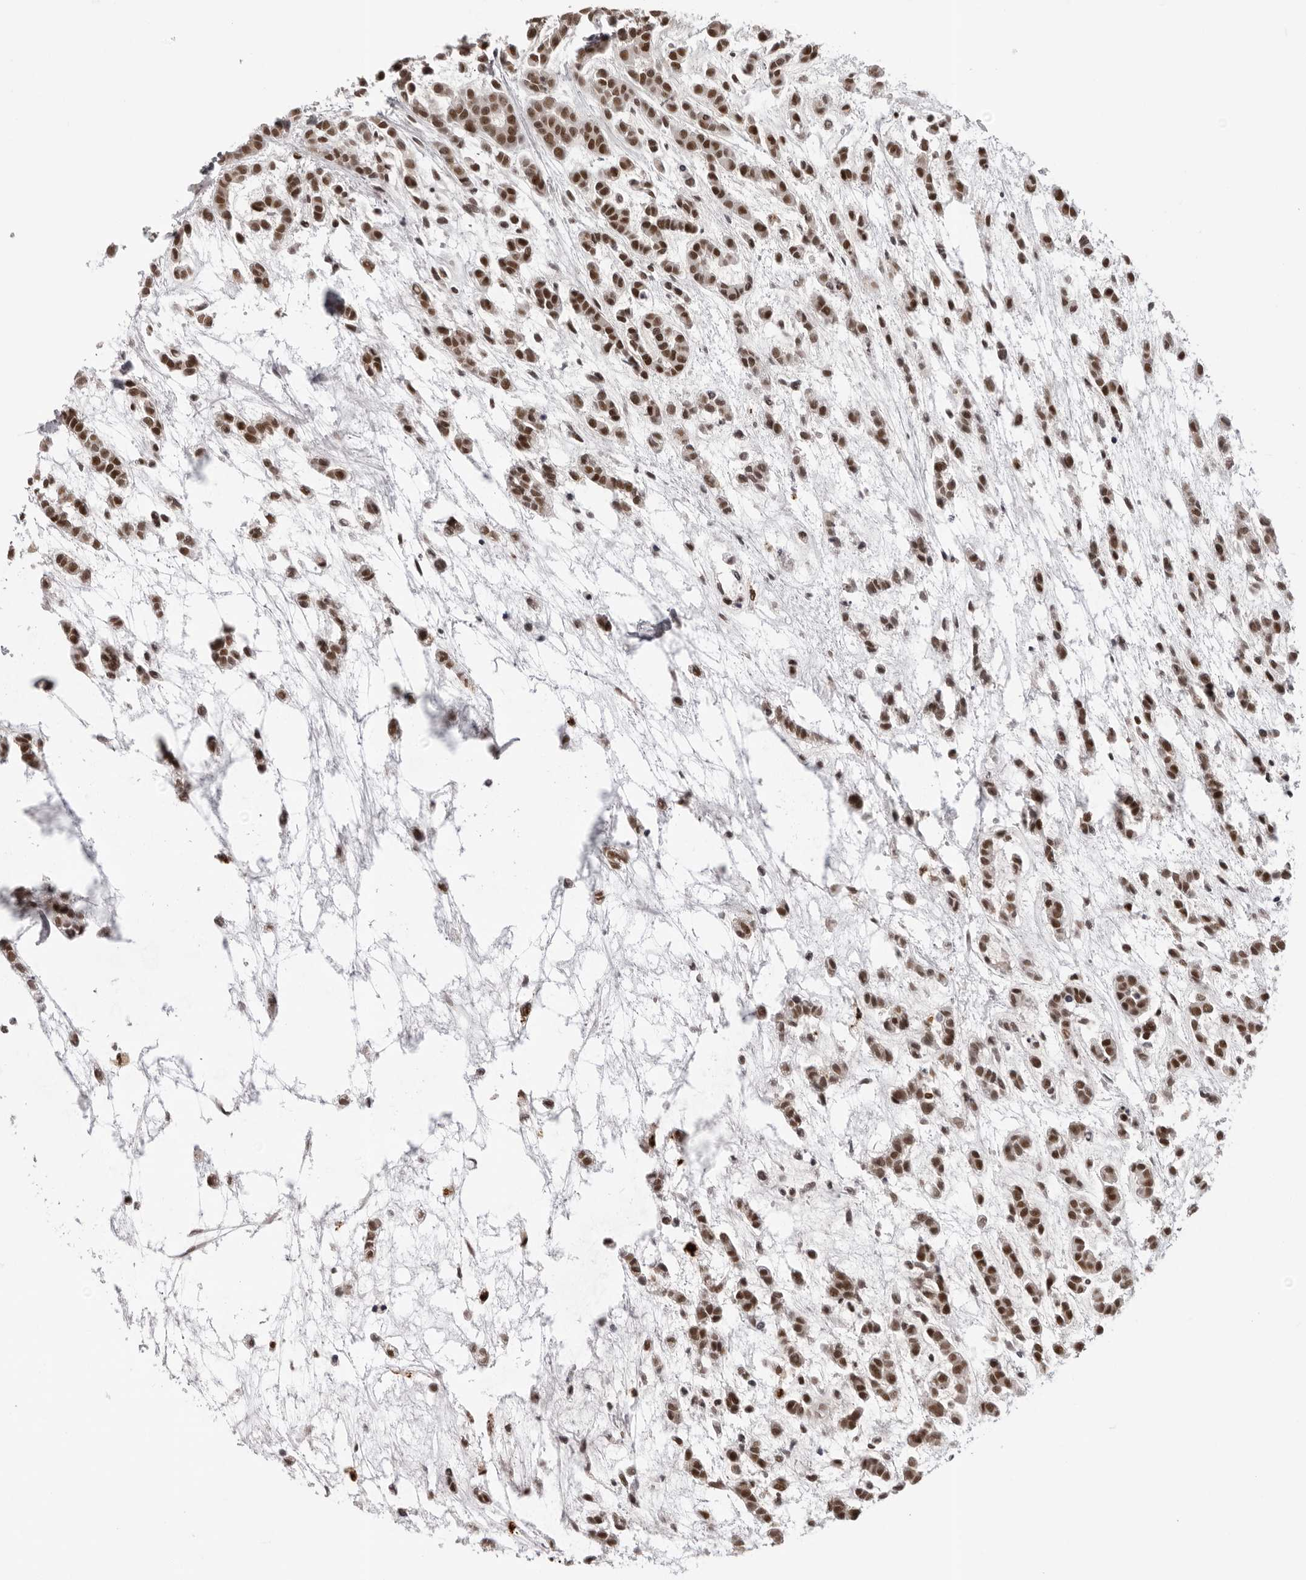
{"staining": {"intensity": "moderate", "quantity": ">75%", "location": "nuclear"}, "tissue": "head and neck cancer", "cell_type": "Tumor cells", "image_type": "cancer", "snomed": [{"axis": "morphology", "description": "Adenocarcinoma, NOS"}, {"axis": "morphology", "description": "Adenoma, NOS"}, {"axis": "topography", "description": "Head-Neck"}], "caption": "Immunohistochemistry photomicrograph of head and neck adenocarcinoma stained for a protein (brown), which displays medium levels of moderate nuclear positivity in approximately >75% of tumor cells.", "gene": "HEXIM2", "patient": {"sex": "female", "age": 55}}